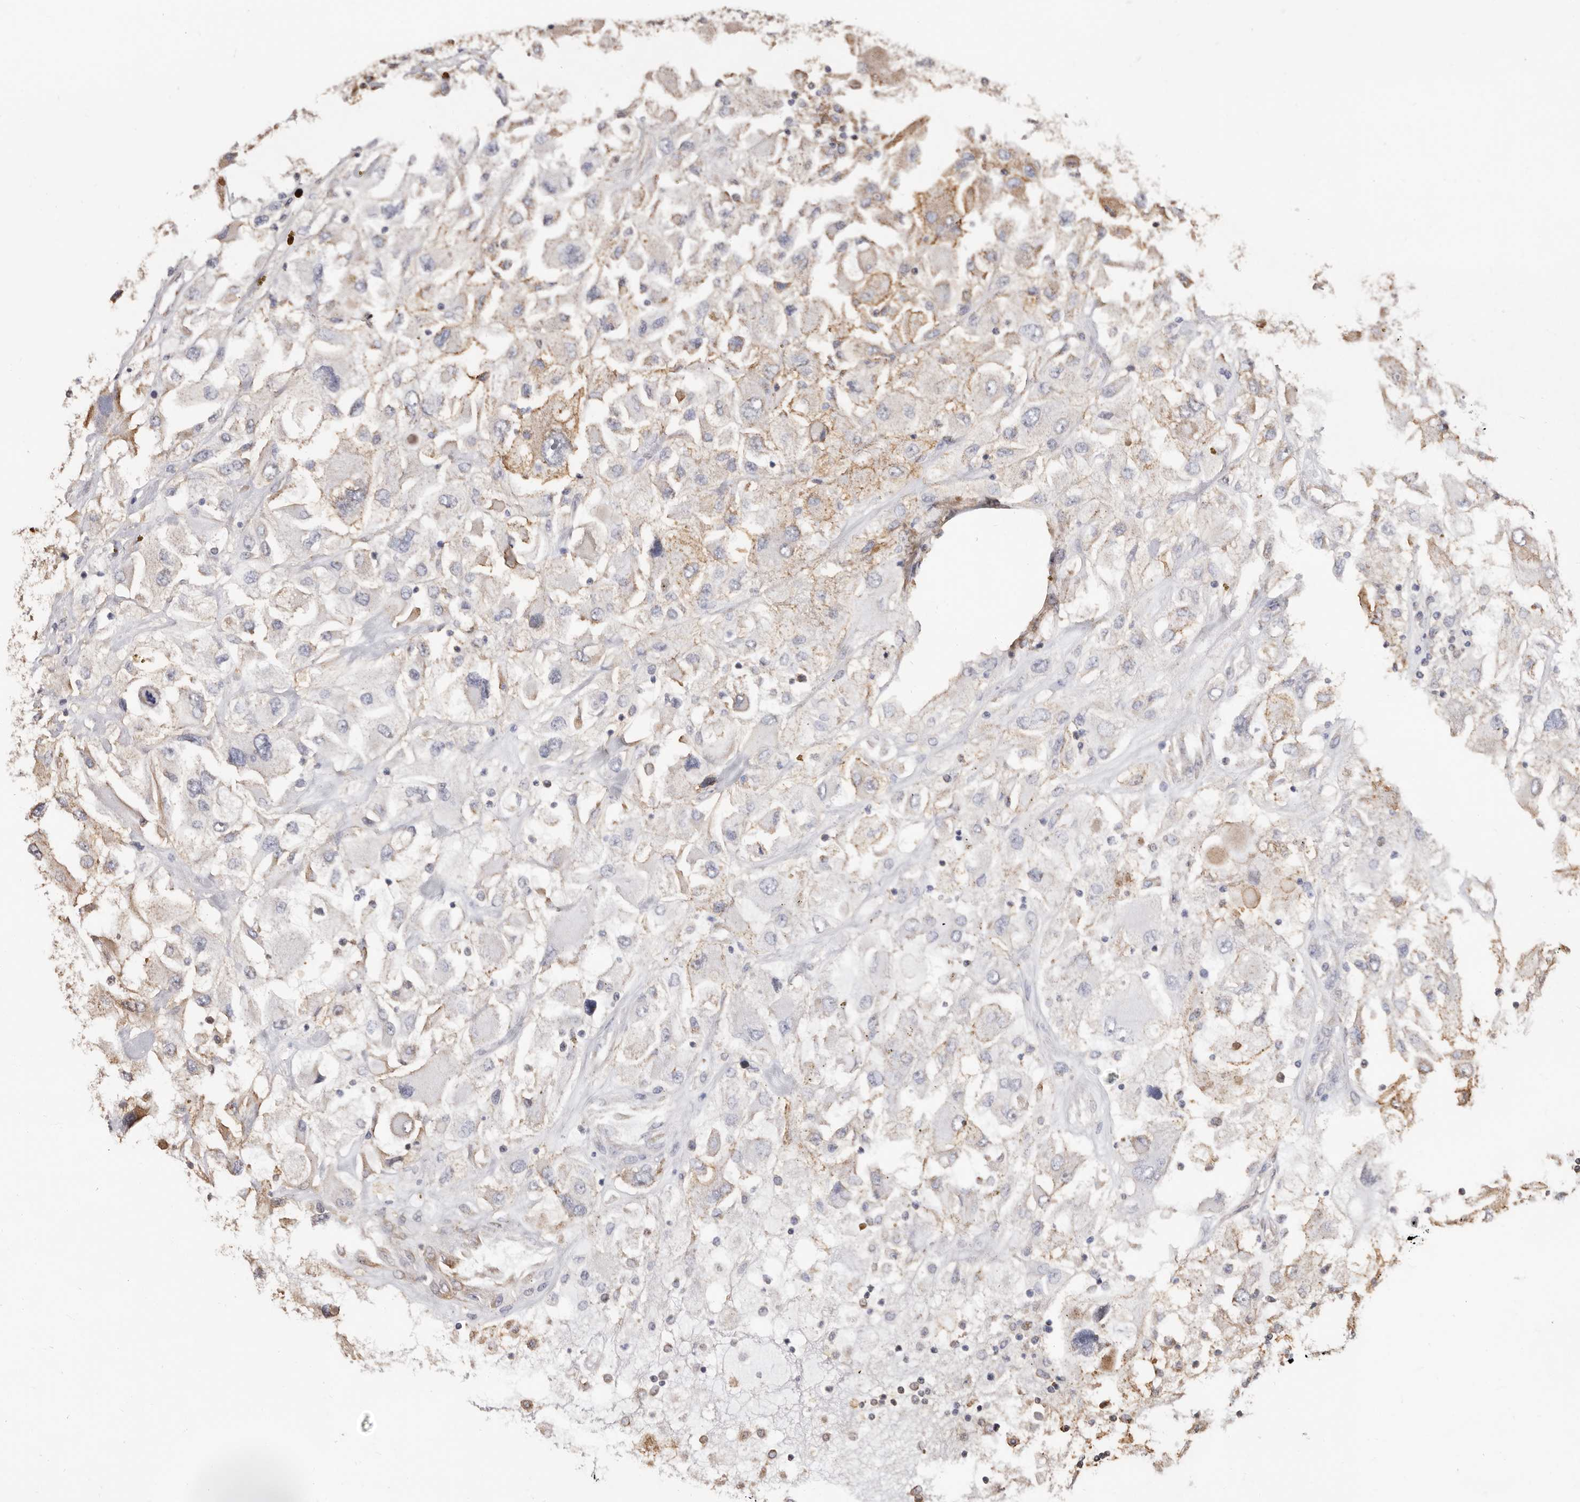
{"staining": {"intensity": "moderate", "quantity": "<25%", "location": "cytoplasmic/membranous"}, "tissue": "renal cancer", "cell_type": "Tumor cells", "image_type": "cancer", "snomed": [{"axis": "morphology", "description": "Adenocarcinoma, NOS"}, {"axis": "topography", "description": "Kidney"}], "caption": "A photomicrograph showing moderate cytoplasmic/membranous positivity in about <25% of tumor cells in renal adenocarcinoma, as visualized by brown immunohistochemical staining.", "gene": "GPR27", "patient": {"sex": "female", "age": 52}}